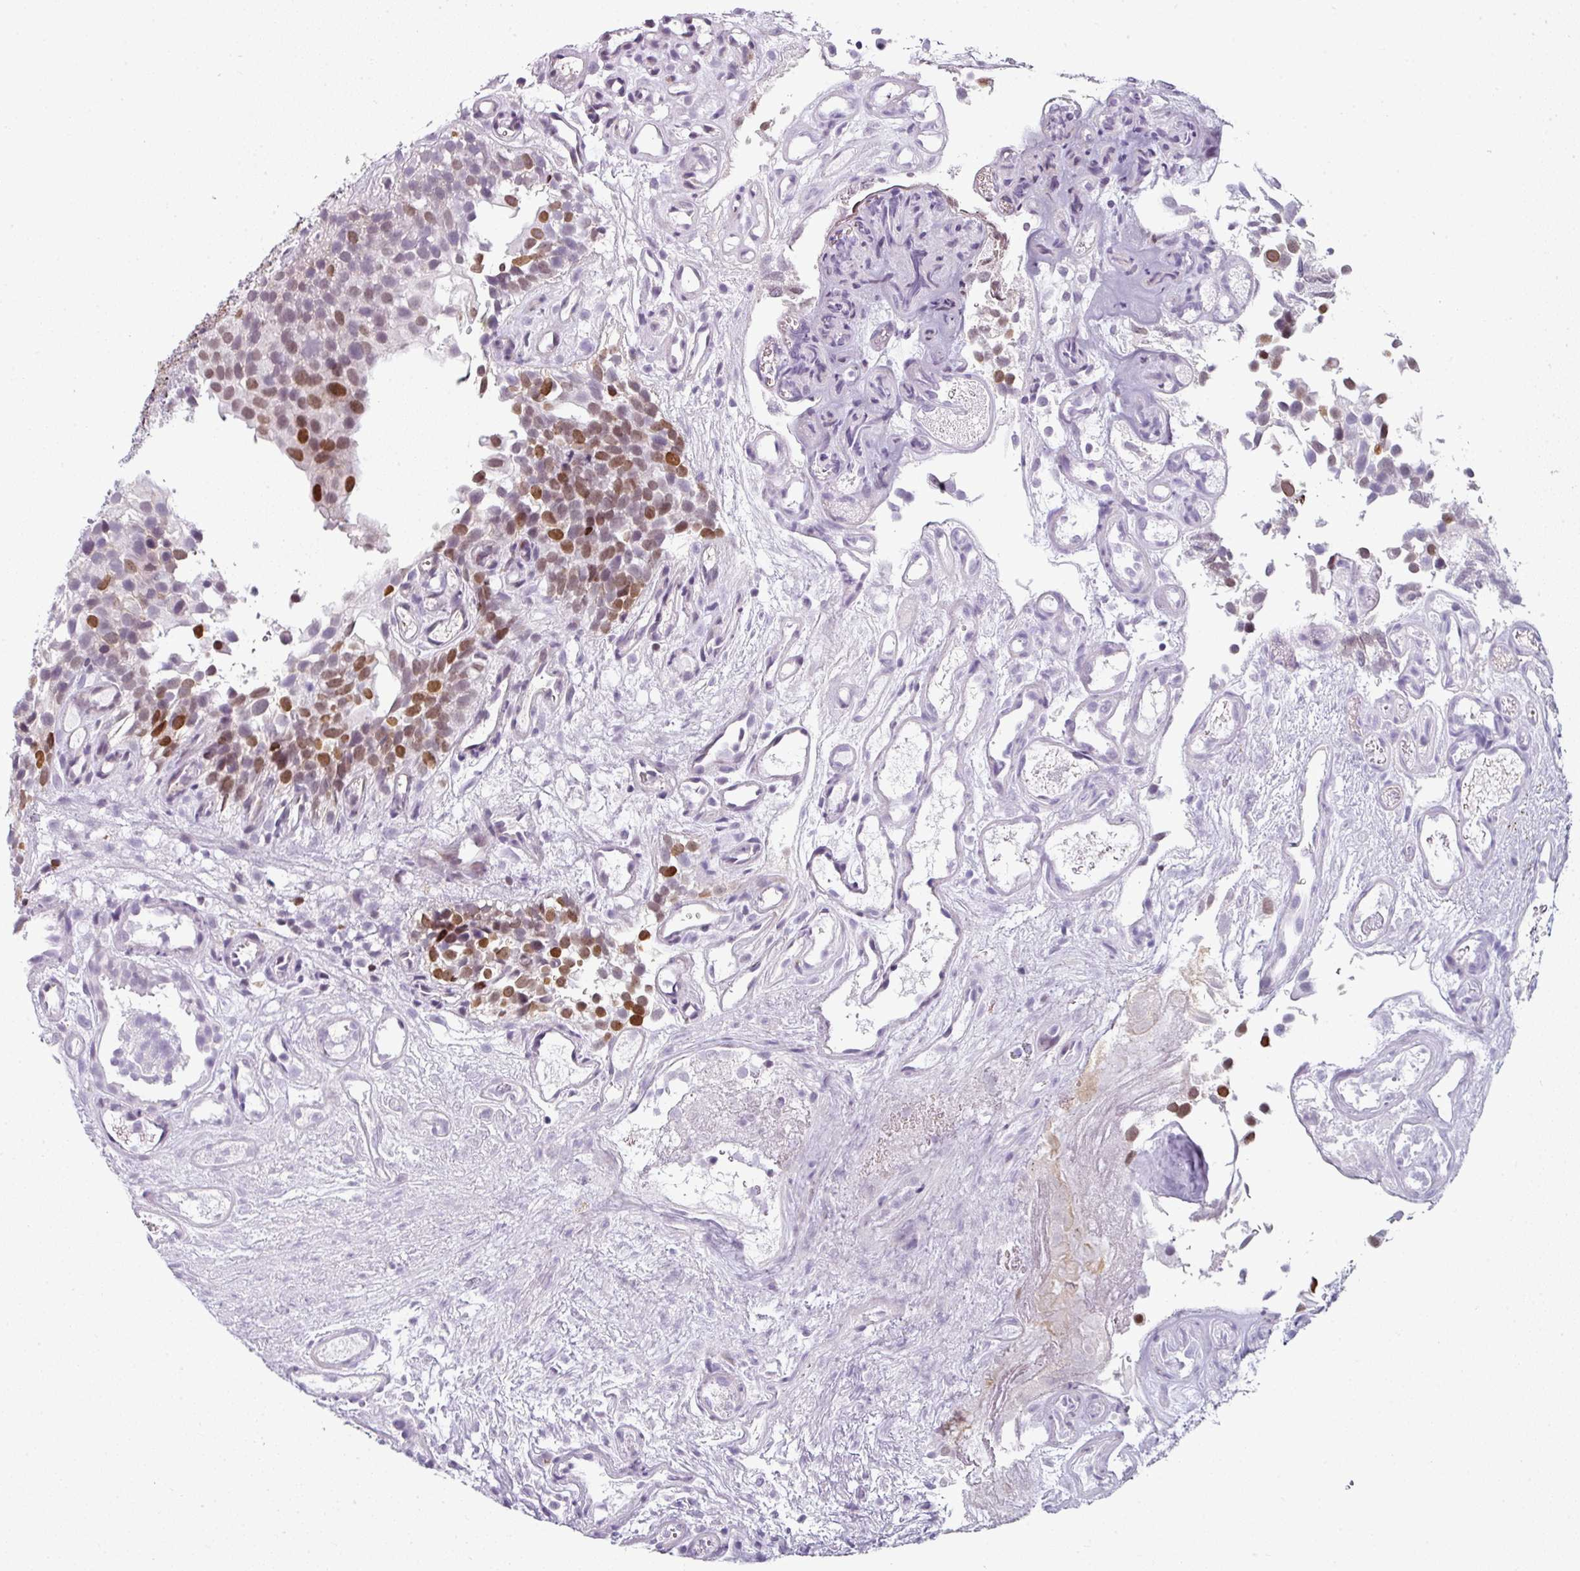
{"staining": {"intensity": "moderate", "quantity": ">75%", "location": "nuclear"}, "tissue": "urothelial cancer", "cell_type": "Tumor cells", "image_type": "cancer", "snomed": [{"axis": "morphology", "description": "Urothelial carcinoma, NOS"}, {"axis": "topography", "description": "Urinary bladder"}], "caption": "A histopathology image of urothelial cancer stained for a protein shows moderate nuclear brown staining in tumor cells.", "gene": "SYT8", "patient": {"sex": "male", "age": 87}}